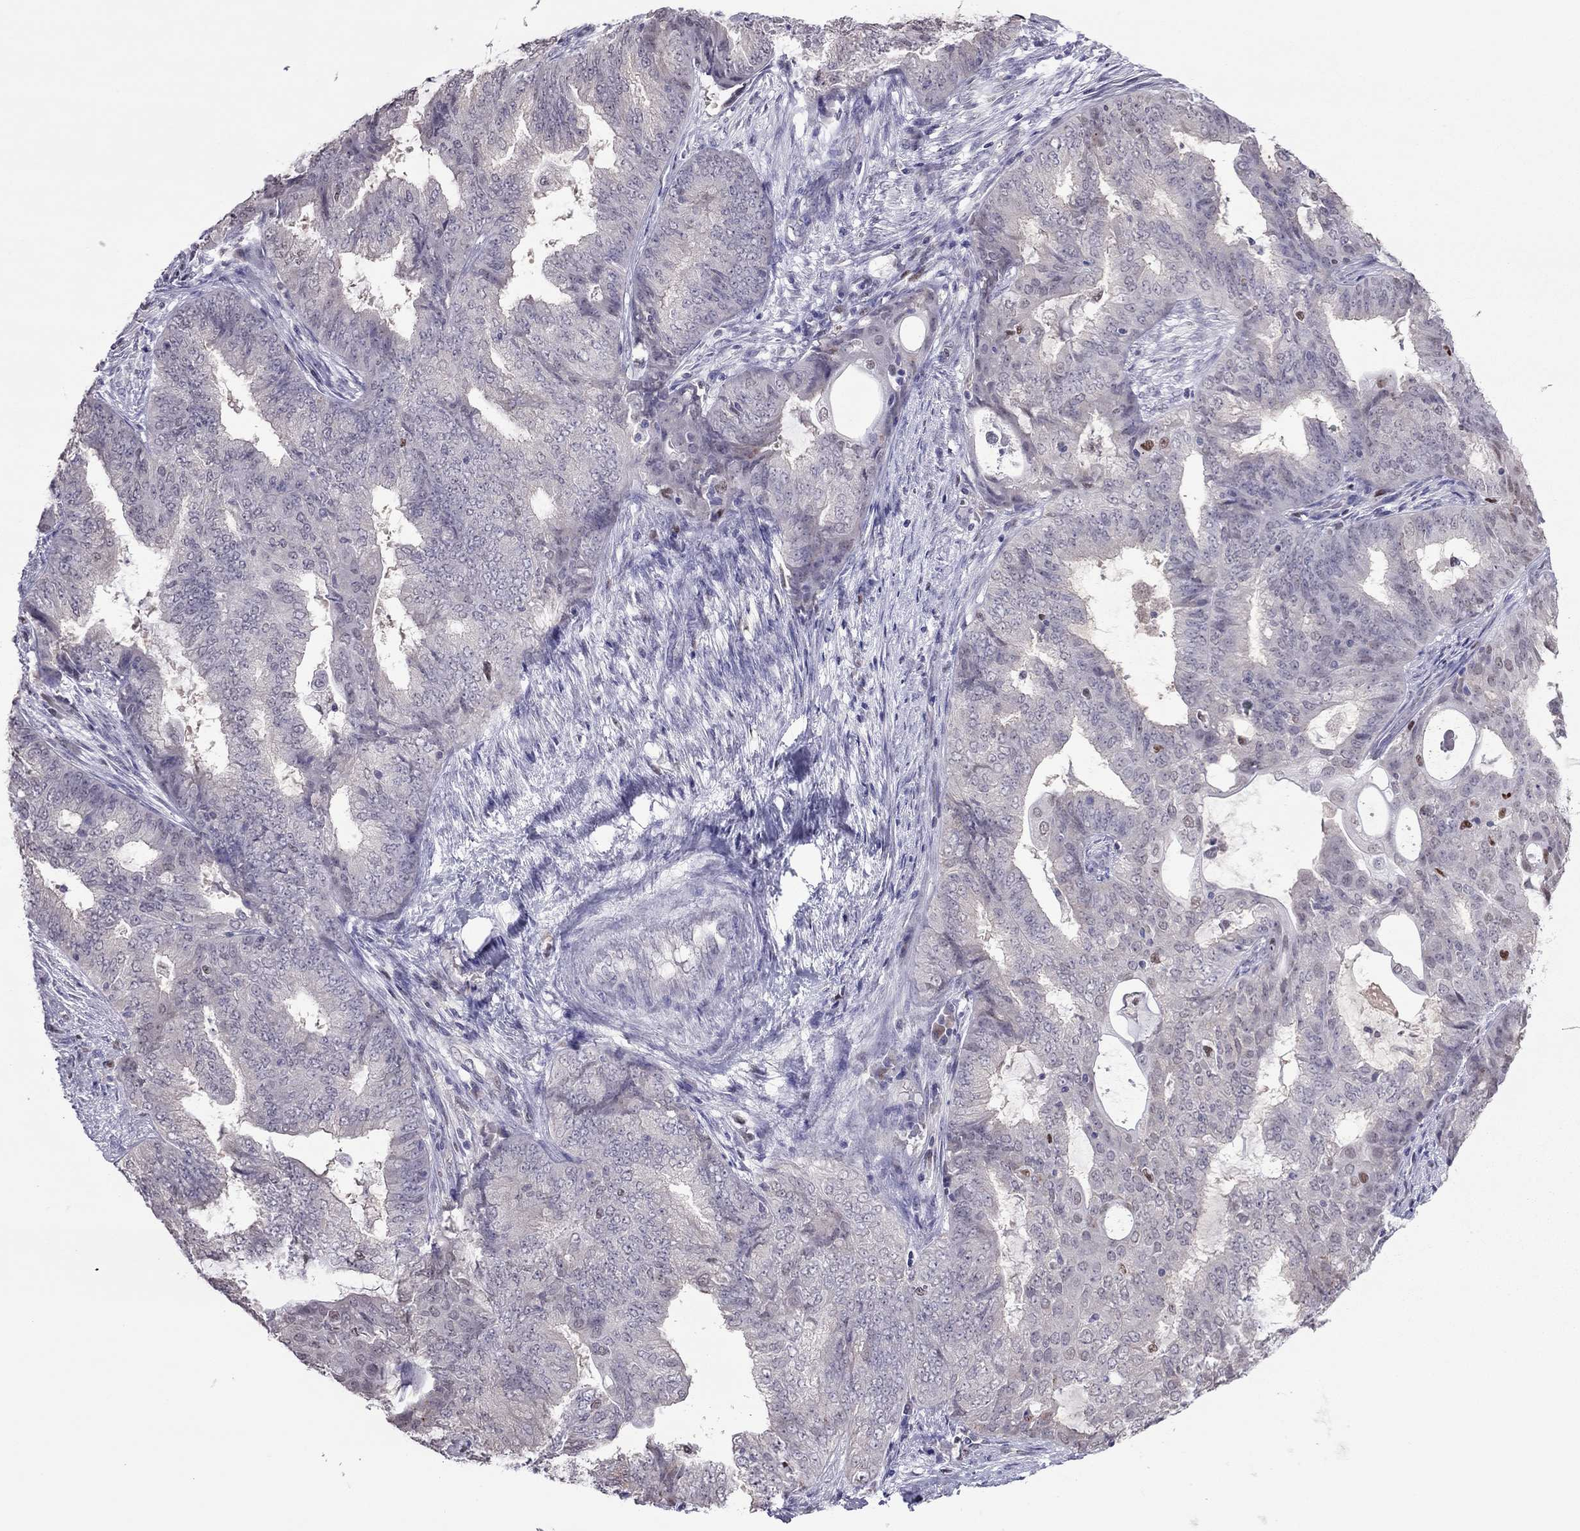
{"staining": {"intensity": "negative", "quantity": "none", "location": "none"}, "tissue": "endometrial cancer", "cell_type": "Tumor cells", "image_type": "cancer", "snomed": [{"axis": "morphology", "description": "Adenocarcinoma, NOS"}, {"axis": "topography", "description": "Endometrium"}], "caption": "Immunohistochemistry image of endometrial adenocarcinoma stained for a protein (brown), which displays no positivity in tumor cells.", "gene": "SPINT3", "patient": {"sex": "female", "age": 62}}